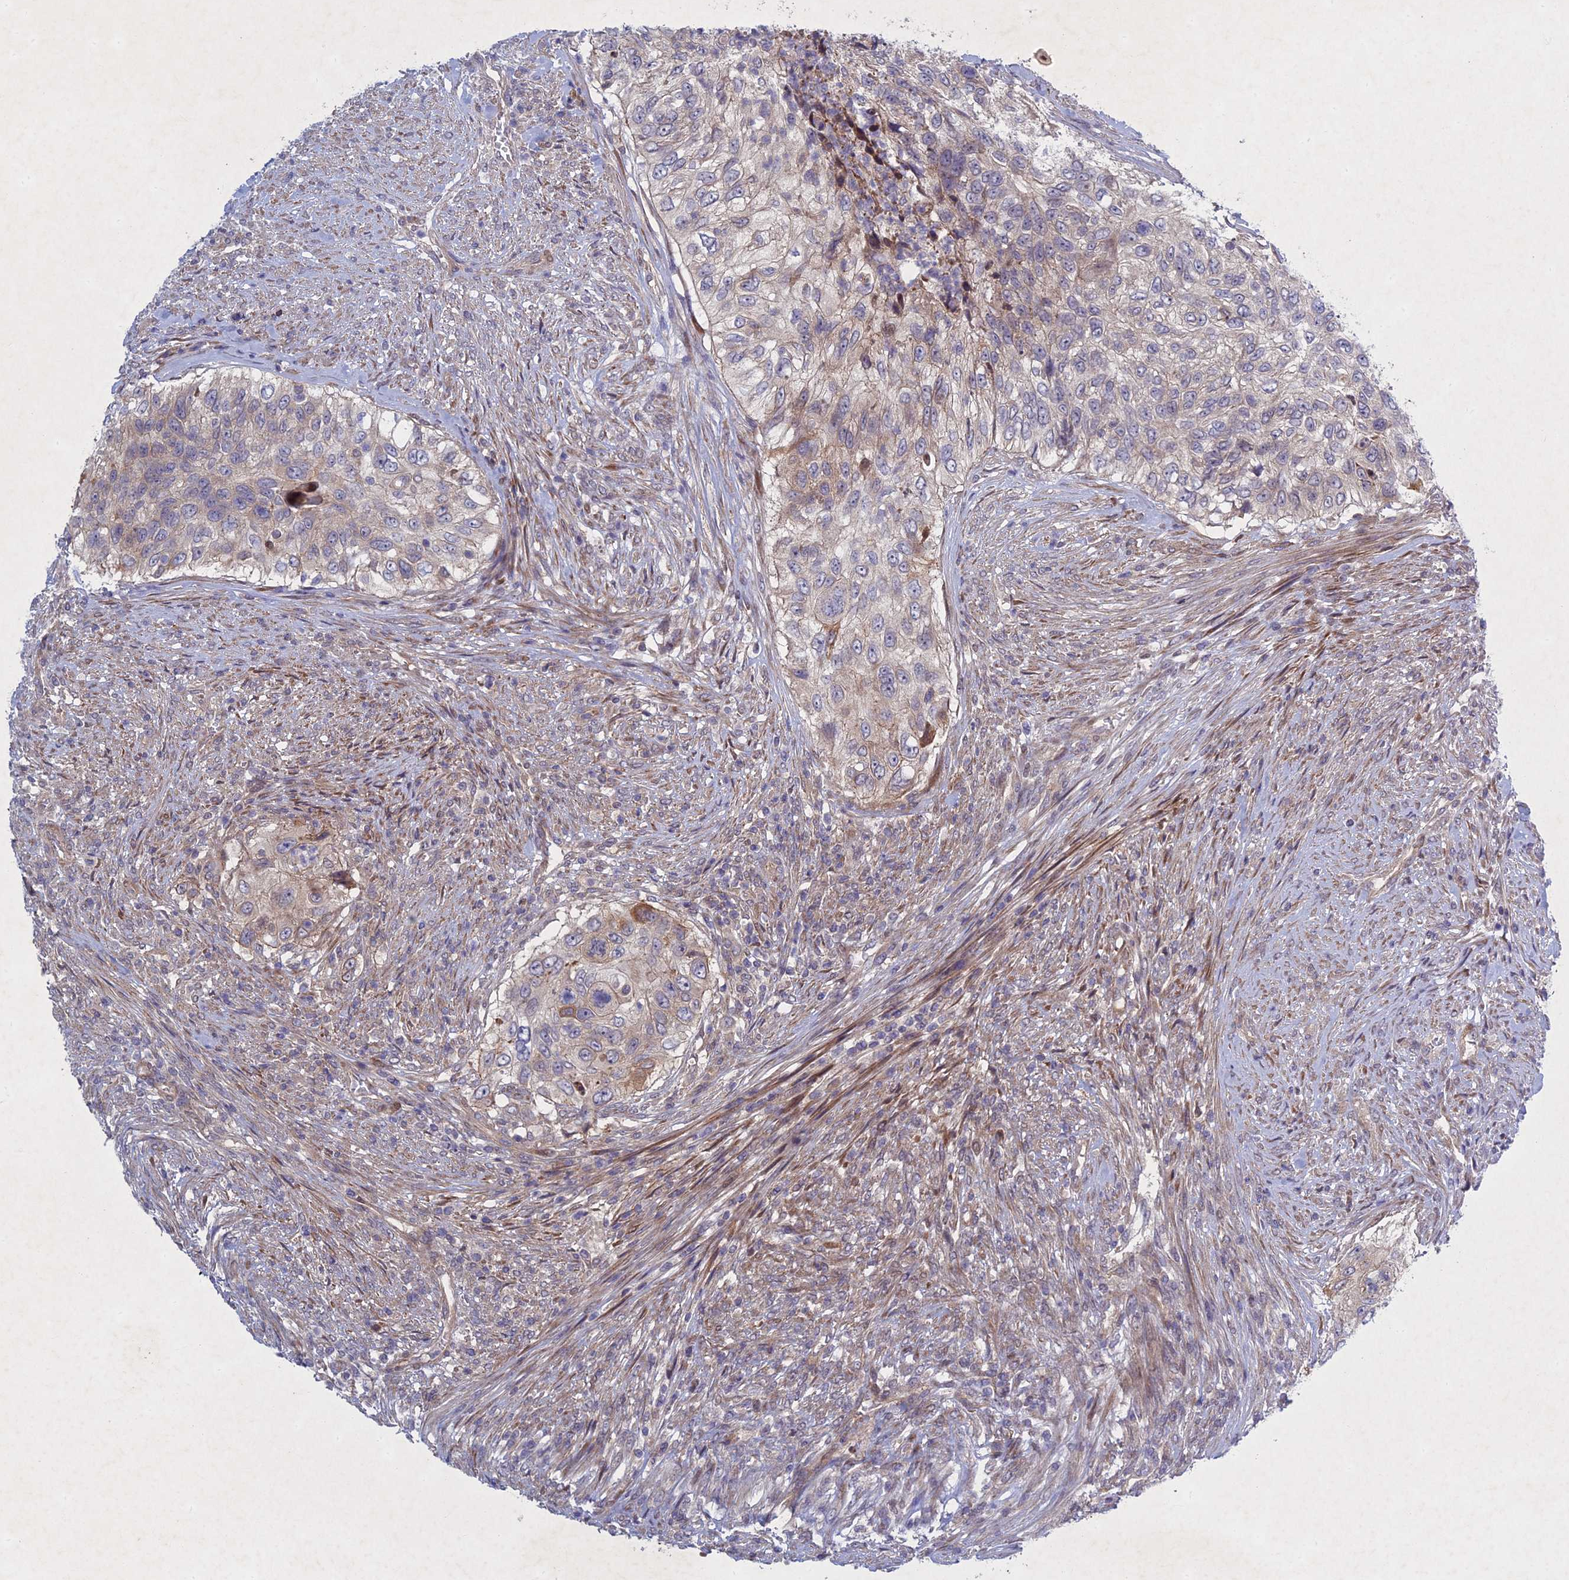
{"staining": {"intensity": "weak", "quantity": "<25%", "location": "cytoplasmic/membranous"}, "tissue": "urothelial cancer", "cell_type": "Tumor cells", "image_type": "cancer", "snomed": [{"axis": "morphology", "description": "Urothelial carcinoma, High grade"}, {"axis": "topography", "description": "Urinary bladder"}], "caption": "The histopathology image exhibits no significant staining in tumor cells of urothelial cancer.", "gene": "PTHLH", "patient": {"sex": "female", "age": 60}}